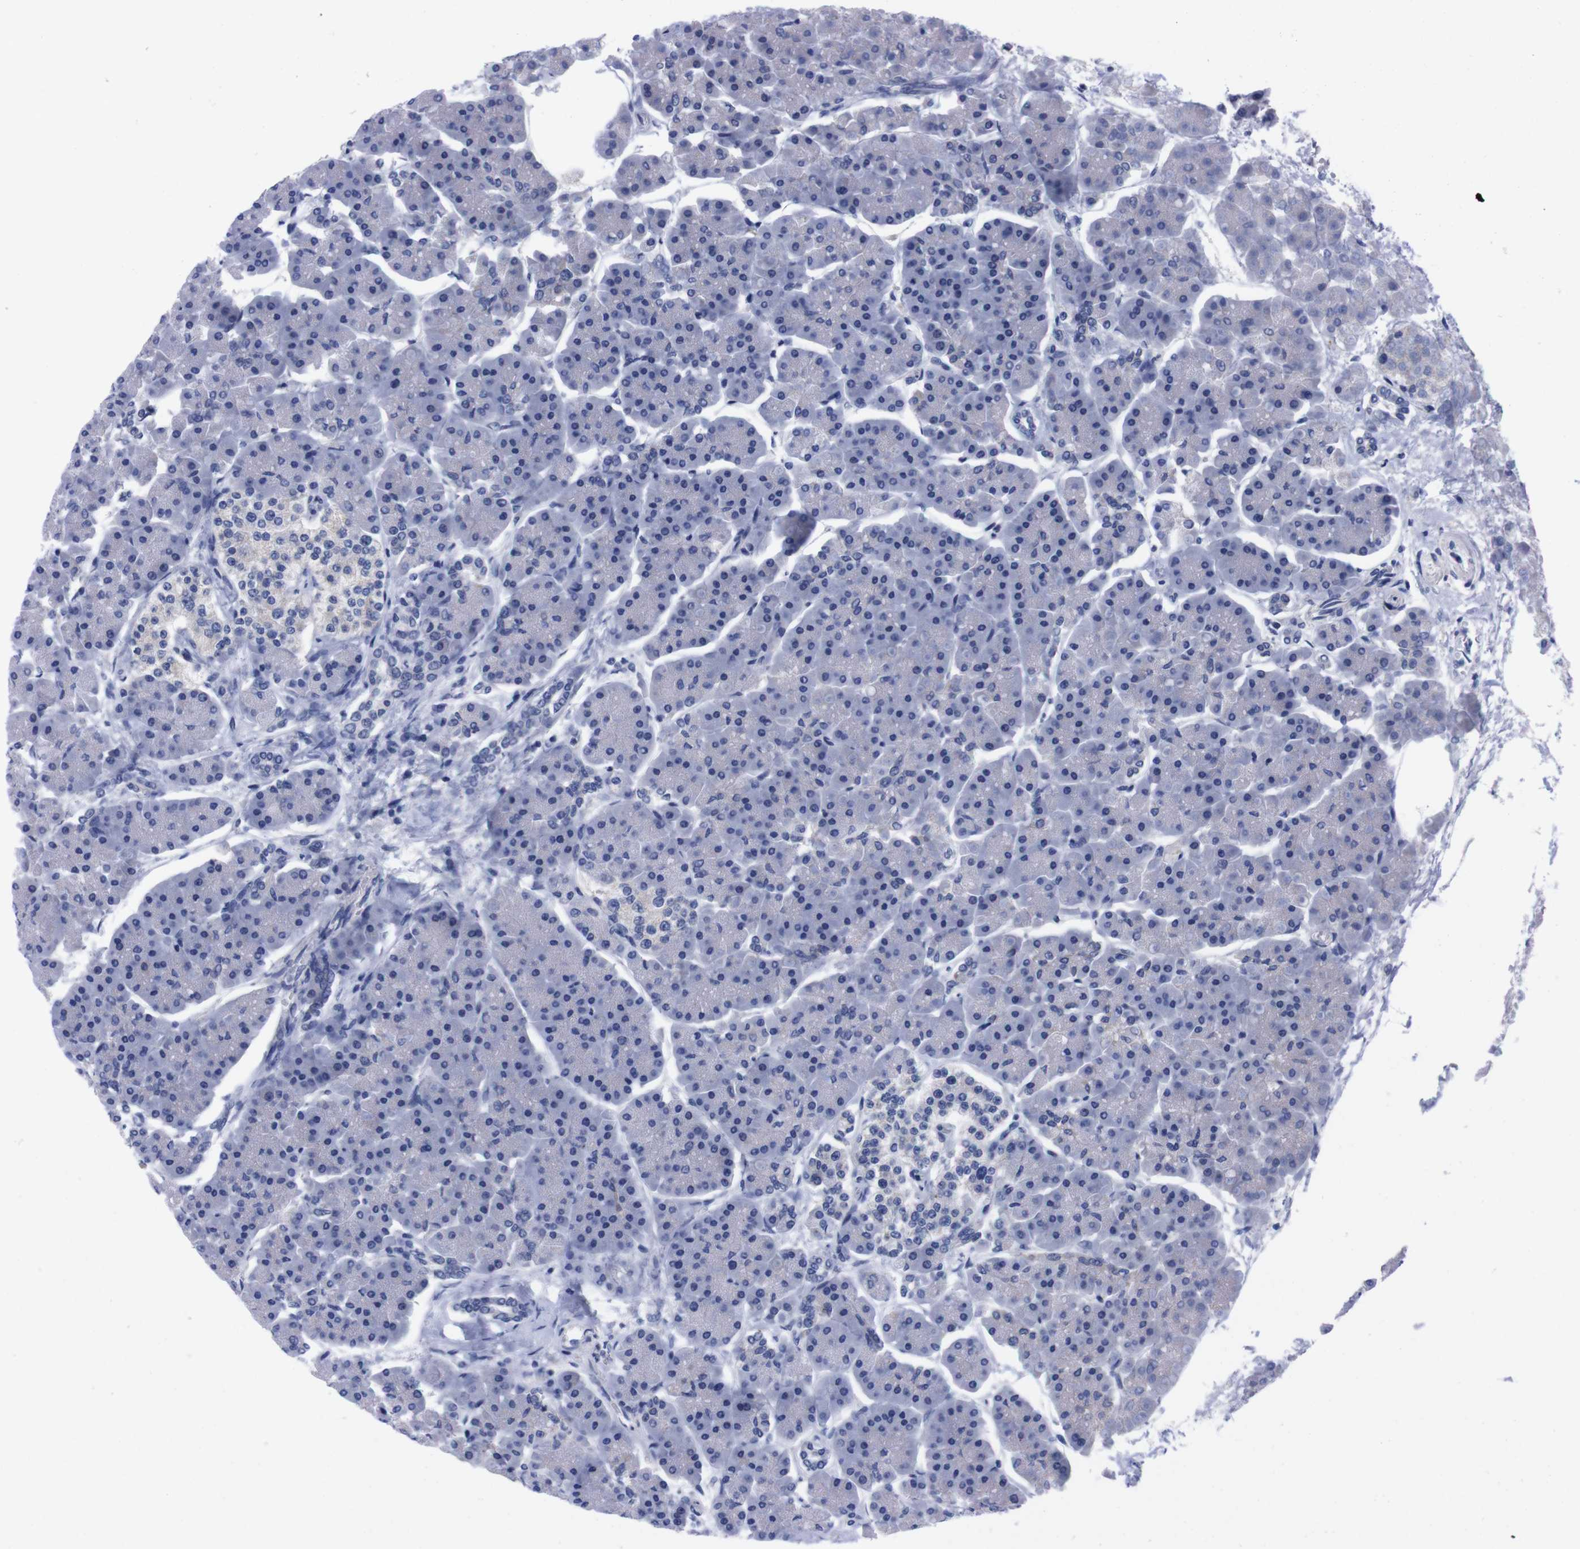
{"staining": {"intensity": "negative", "quantity": "none", "location": "none"}, "tissue": "pancreas", "cell_type": "Exocrine glandular cells", "image_type": "normal", "snomed": [{"axis": "morphology", "description": "Normal tissue, NOS"}, {"axis": "topography", "description": "Pancreas"}], "caption": "Immunohistochemistry (IHC) micrograph of unremarkable human pancreas stained for a protein (brown), which displays no staining in exocrine glandular cells.", "gene": "FAM210A", "patient": {"sex": "female", "age": 70}}